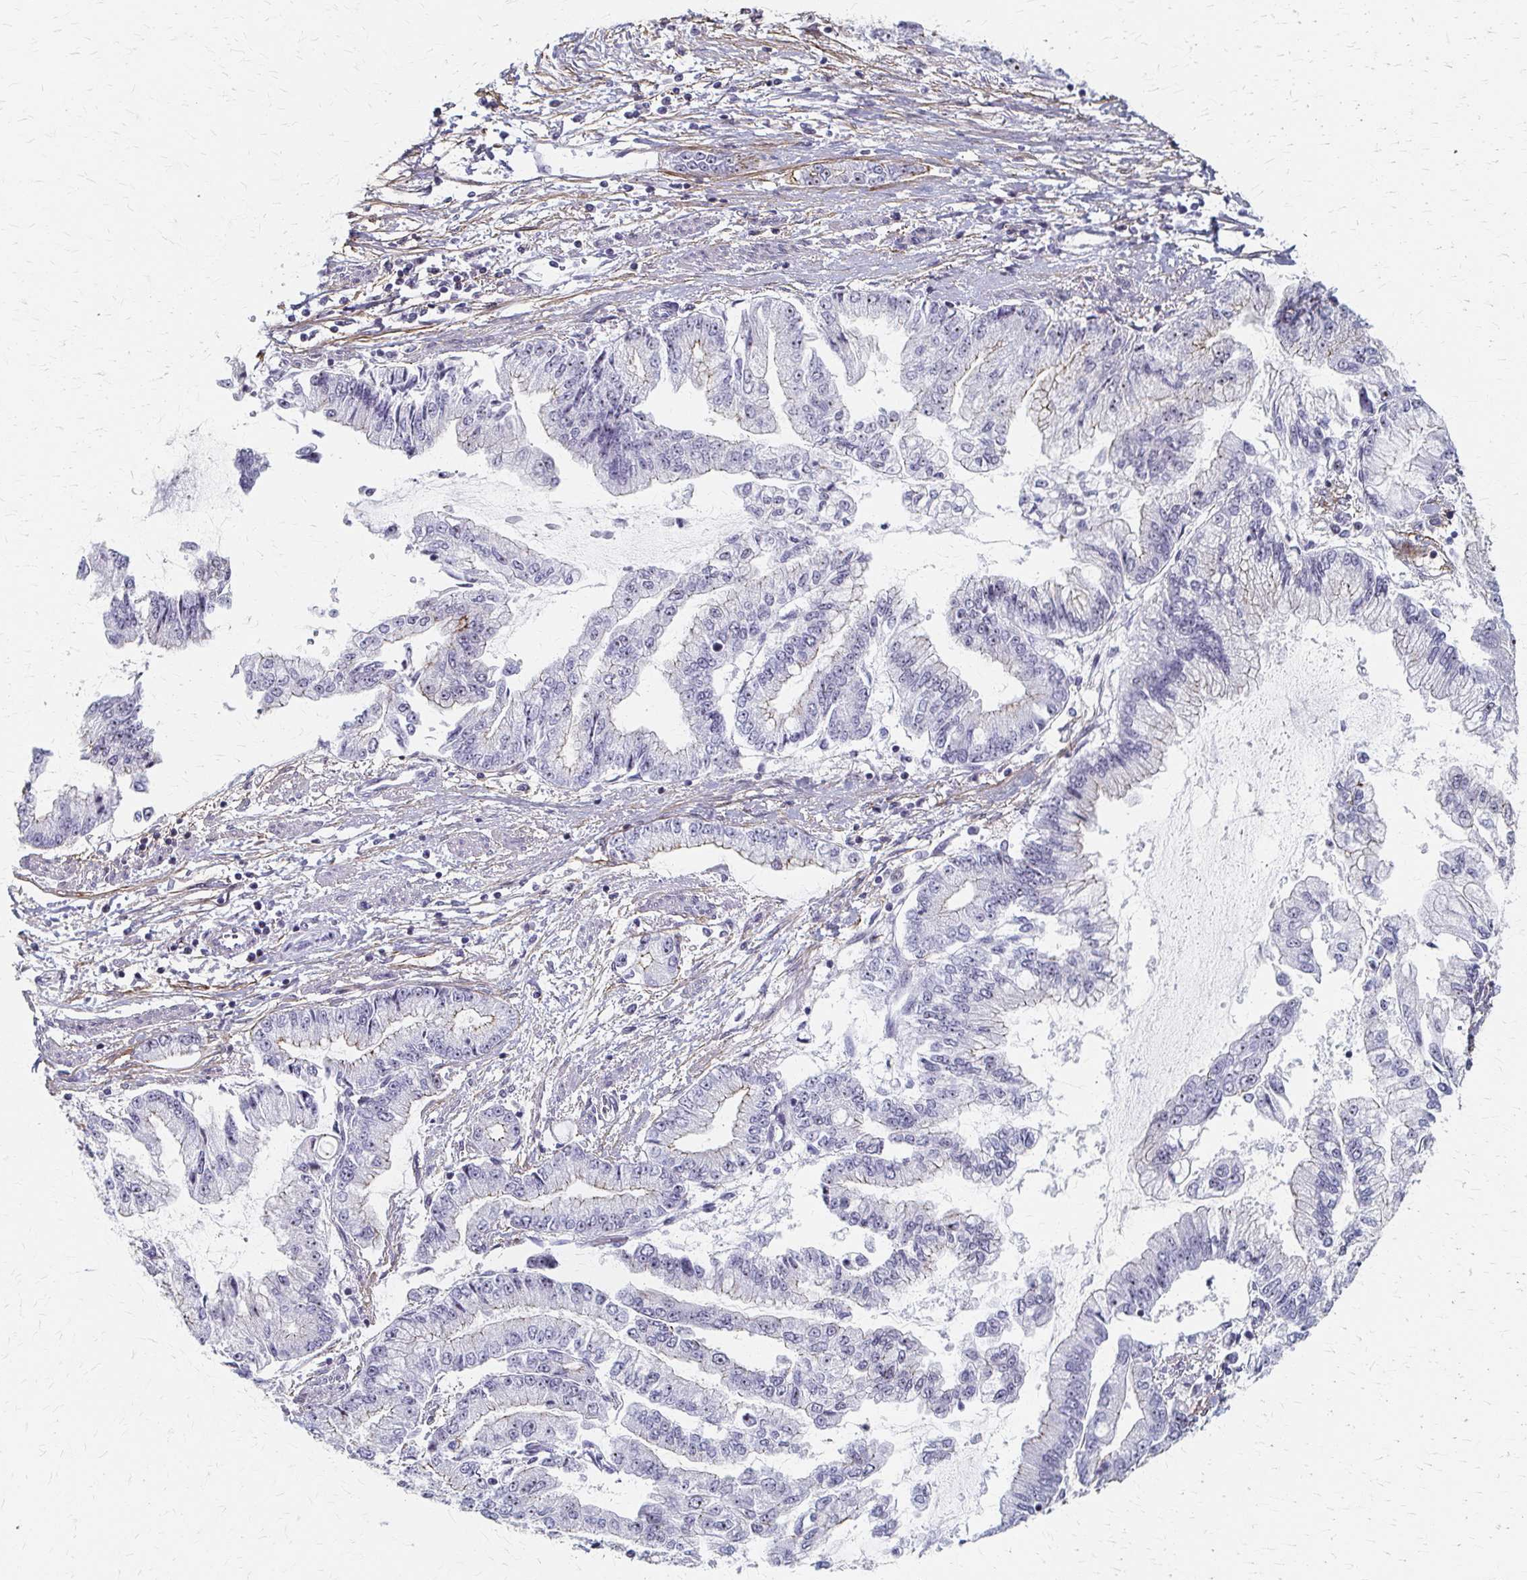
{"staining": {"intensity": "weak", "quantity": "<25%", "location": "cytoplasmic/membranous"}, "tissue": "stomach cancer", "cell_type": "Tumor cells", "image_type": "cancer", "snomed": [{"axis": "morphology", "description": "Adenocarcinoma, NOS"}, {"axis": "topography", "description": "Stomach, upper"}], "caption": "A histopathology image of stomach adenocarcinoma stained for a protein exhibits no brown staining in tumor cells.", "gene": "PES1", "patient": {"sex": "female", "age": 74}}